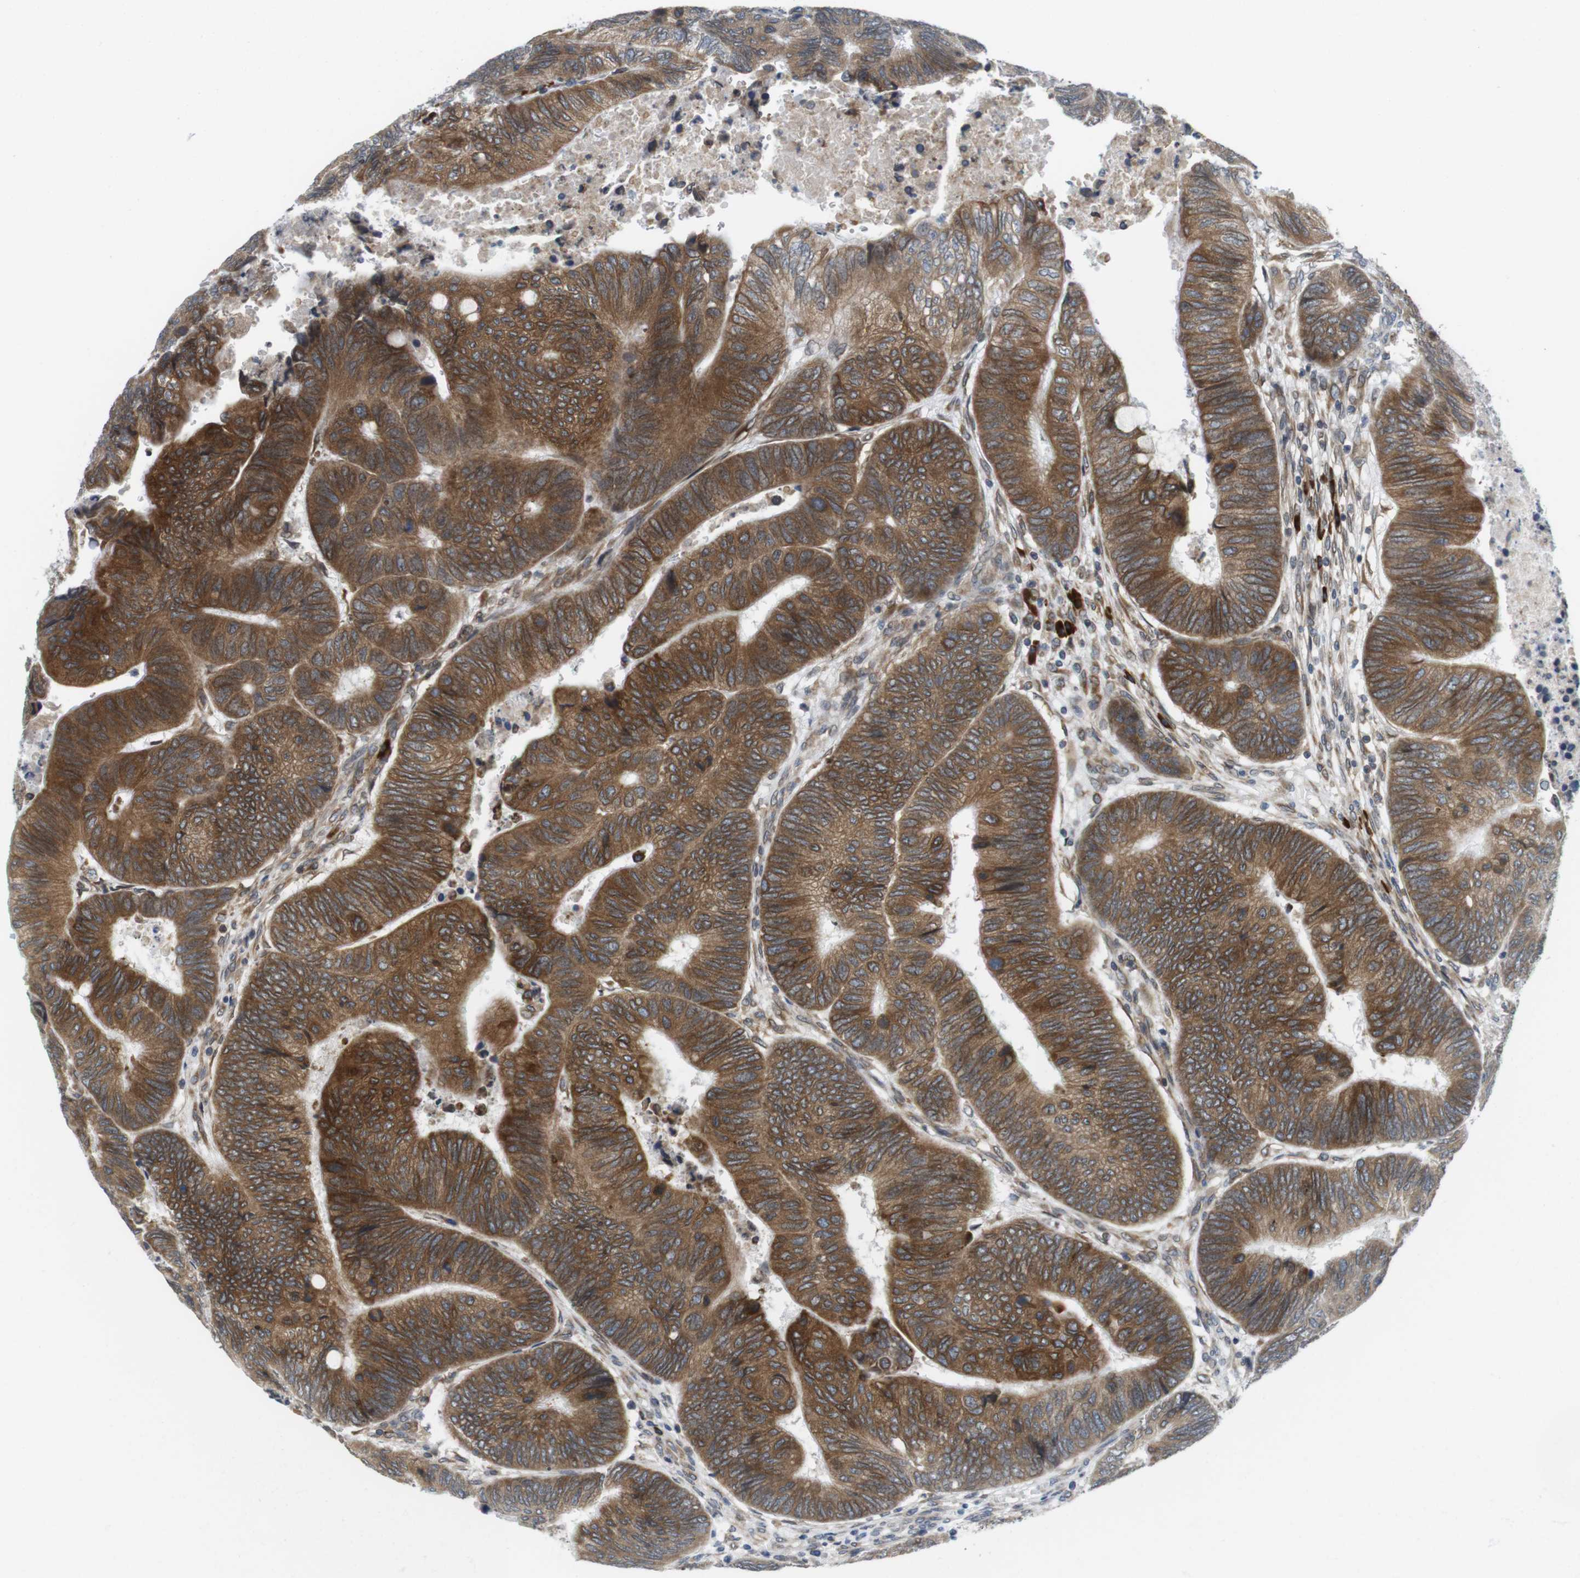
{"staining": {"intensity": "moderate", "quantity": ">75%", "location": "cytoplasmic/membranous"}, "tissue": "colorectal cancer", "cell_type": "Tumor cells", "image_type": "cancer", "snomed": [{"axis": "morphology", "description": "Normal tissue, NOS"}, {"axis": "morphology", "description": "Adenocarcinoma, NOS"}, {"axis": "topography", "description": "Rectum"}, {"axis": "topography", "description": "Peripheral nerve tissue"}], "caption": "Human colorectal cancer stained with a protein marker displays moderate staining in tumor cells.", "gene": "ERGIC3", "patient": {"sex": "male", "age": 92}}